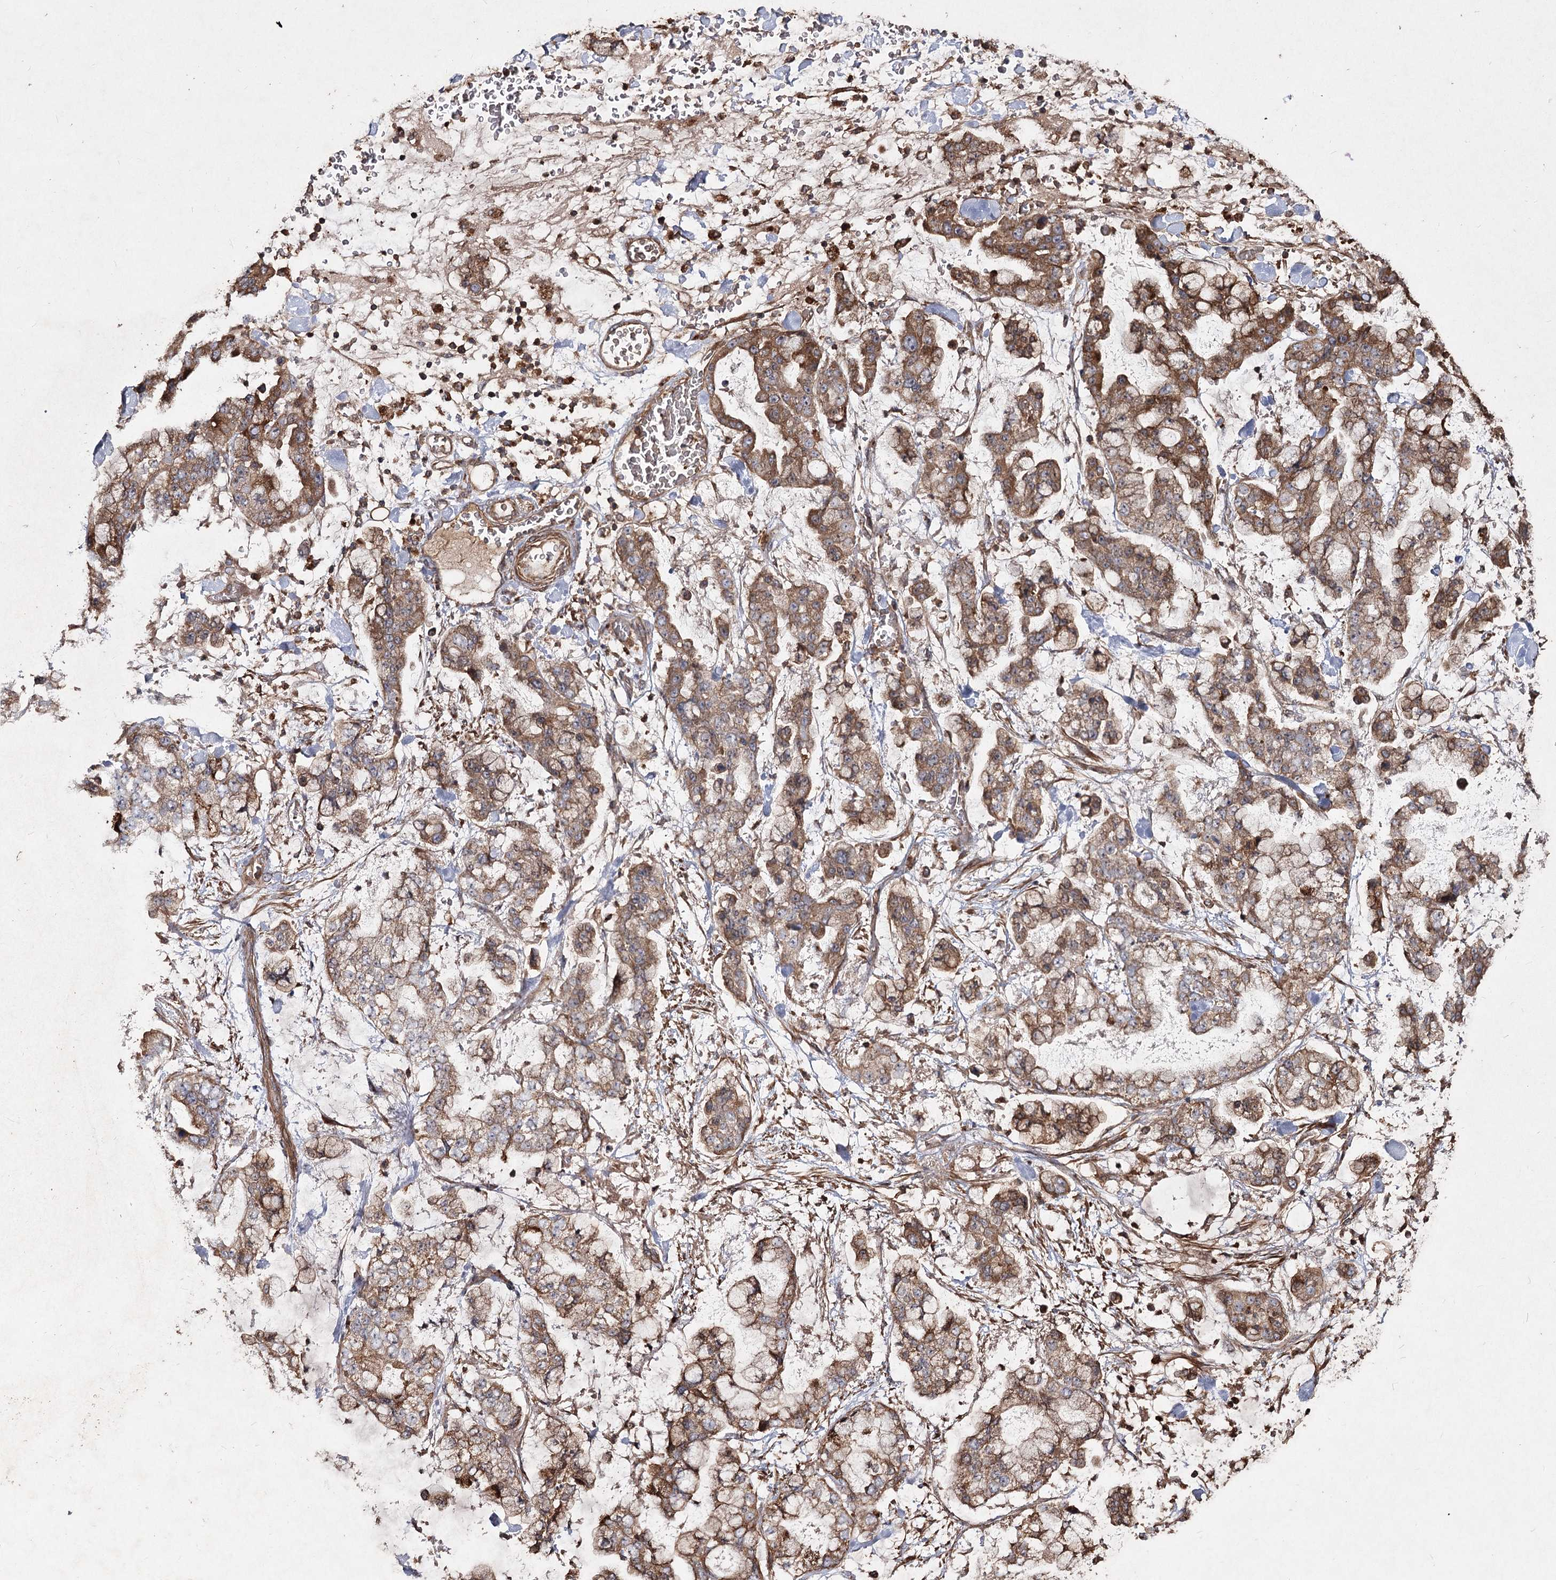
{"staining": {"intensity": "strong", "quantity": ">75%", "location": "cytoplasmic/membranous"}, "tissue": "stomach cancer", "cell_type": "Tumor cells", "image_type": "cancer", "snomed": [{"axis": "morphology", "description": "Normal tissue, NOS"}, {"axis": "morphology", "description": "Adenocarcinoma, NOS"}, {"axis": "topography", "description": "Stomach, upper"}, {"axis": "topography", "description": "Stomach"}], "caption": "This image shows immunohistochemistry staining of adenocarcinoma (stomach), with high strong cytoplasmic/membranous staining in approximately >75% of tumor cells.", "gene": "PIK3C2A", "patient": {"sex": "male", "age": 76}}